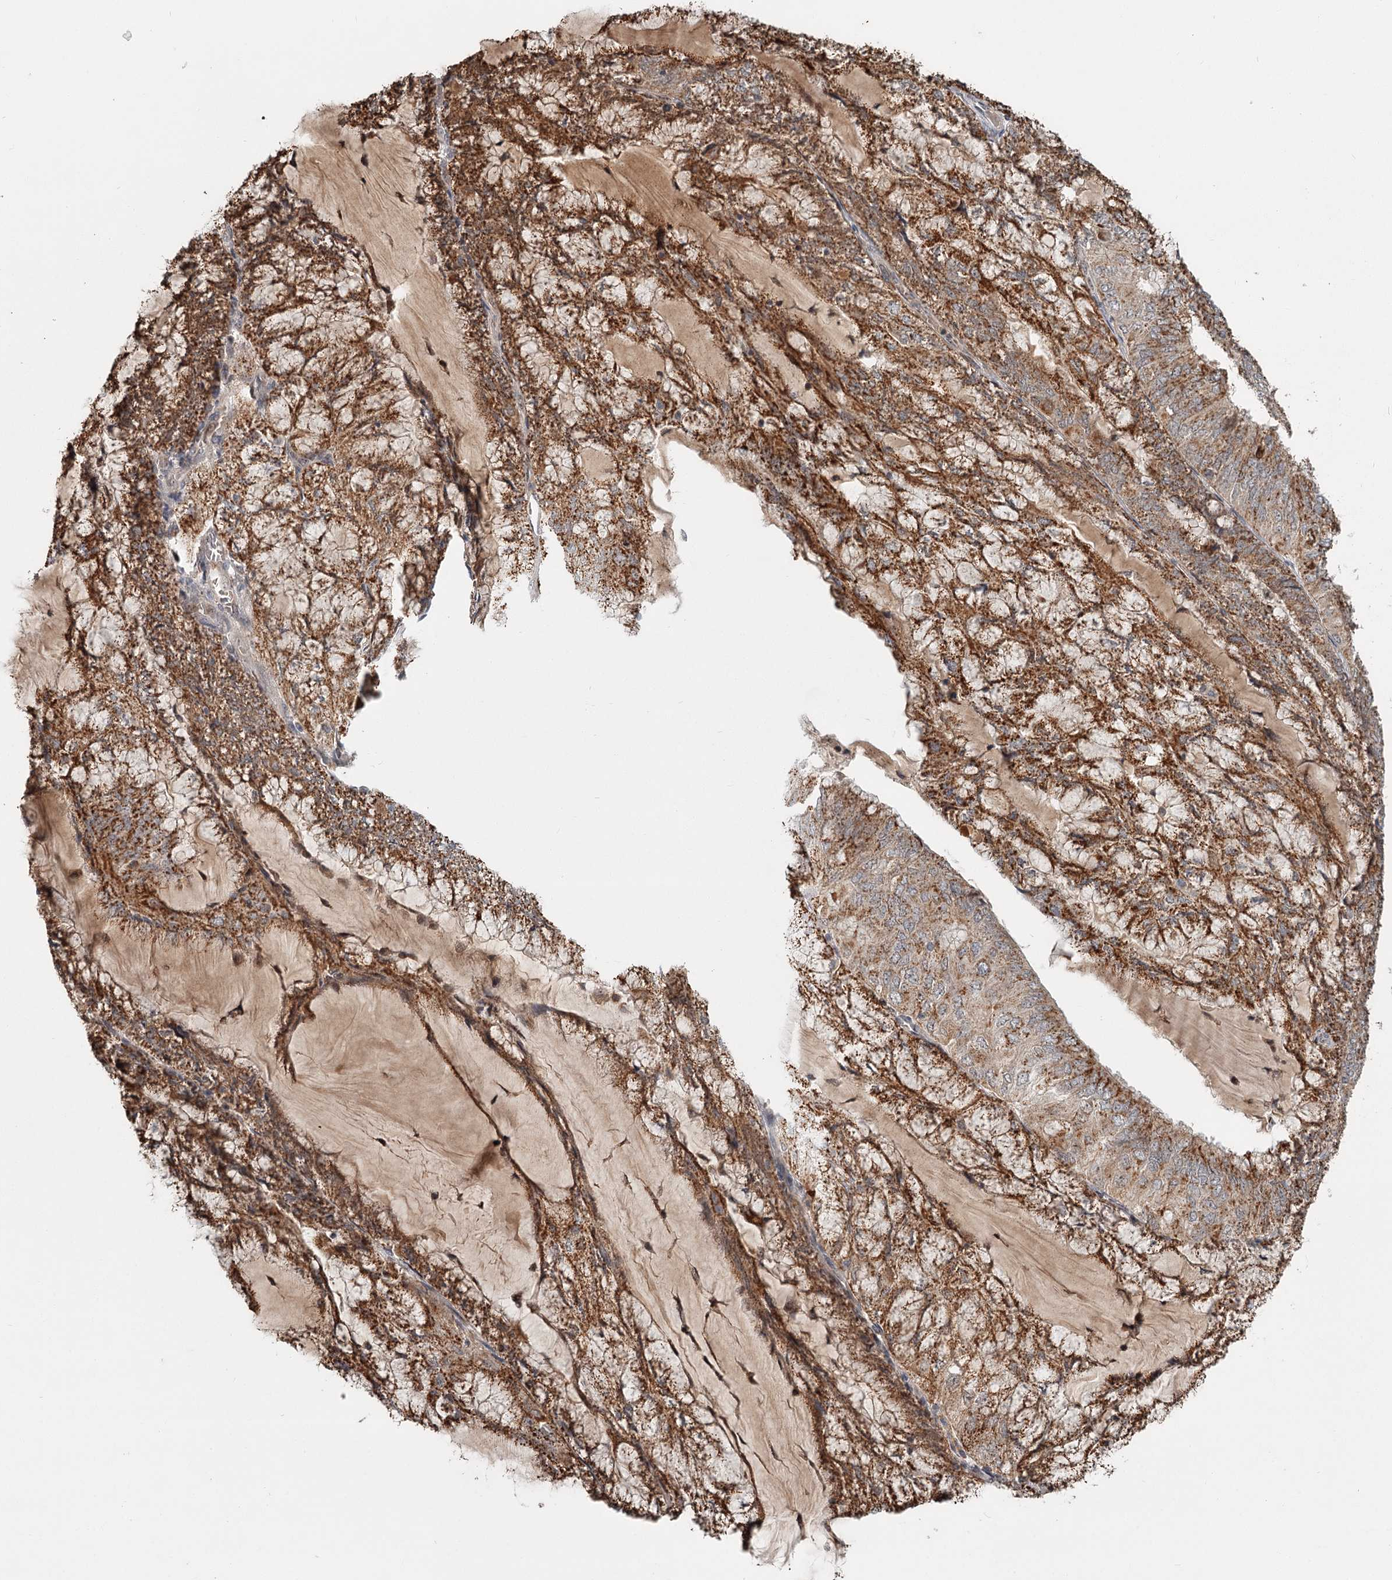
{"staining": {"intensity": "strong", "quantity": ">75%", "location": "cytoplasmic/membranous"}, "tissue": "endometrial cancer", "cell_type": "Tumor cells", "image_type": "cancer", "snomed": [{"axis": "morphology", "description": "Adenocarcinoma, NOS"}, {"axis": "topography", "description": "Endometrium"}], "caption": "DAB immunohistochemical staining of human adenocarcinoma (endometrial) demonstrates strong cytoplasmic/membranous protein staining in about >75% of tumor cells.", "gene": "CDC123", "patient": {"sex": "female", "age": 81}}